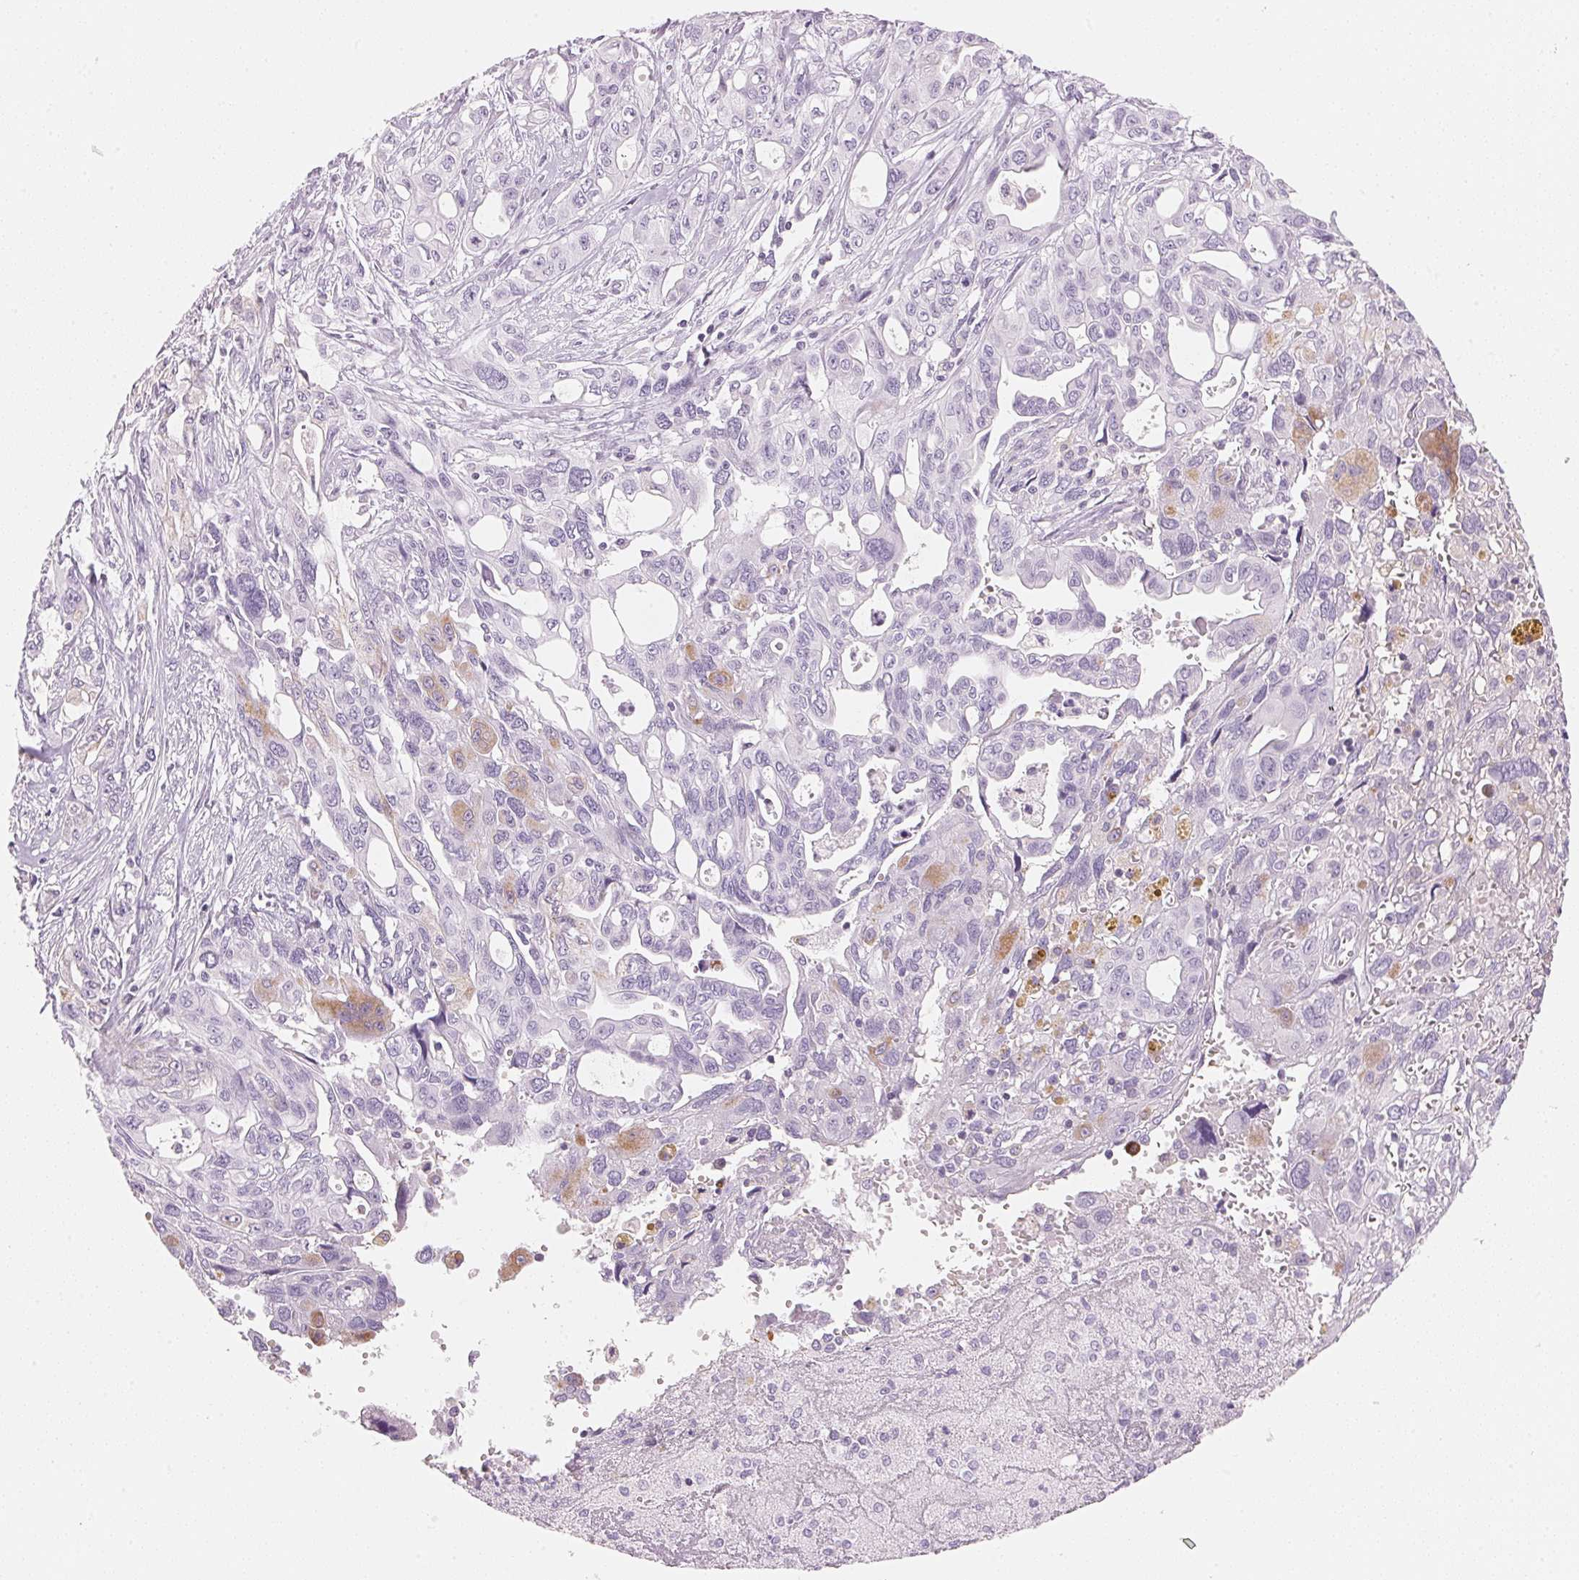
{"staining": {"intensity": "moderate", "quantity": "<25%", "location": "cytoplasmic/membranous"}, "tissue": "pancreatic cancer", "cell_type": "Tumor cells", "image_type": "cancer", "snomed": [{"axis": "morphology", "description": "Adenocarcinoma, NOS"}, {"axis": "topography", "description": "Pancreas"}], "caption": "Immunohistochemistry of pancreatic cancer exhibits low levels of moderate cytoplasmic/membranous expression in approximately <25% of tumor cells.", "gene": "HOXB13", "patient": {"sex": "female", "age": 47}}